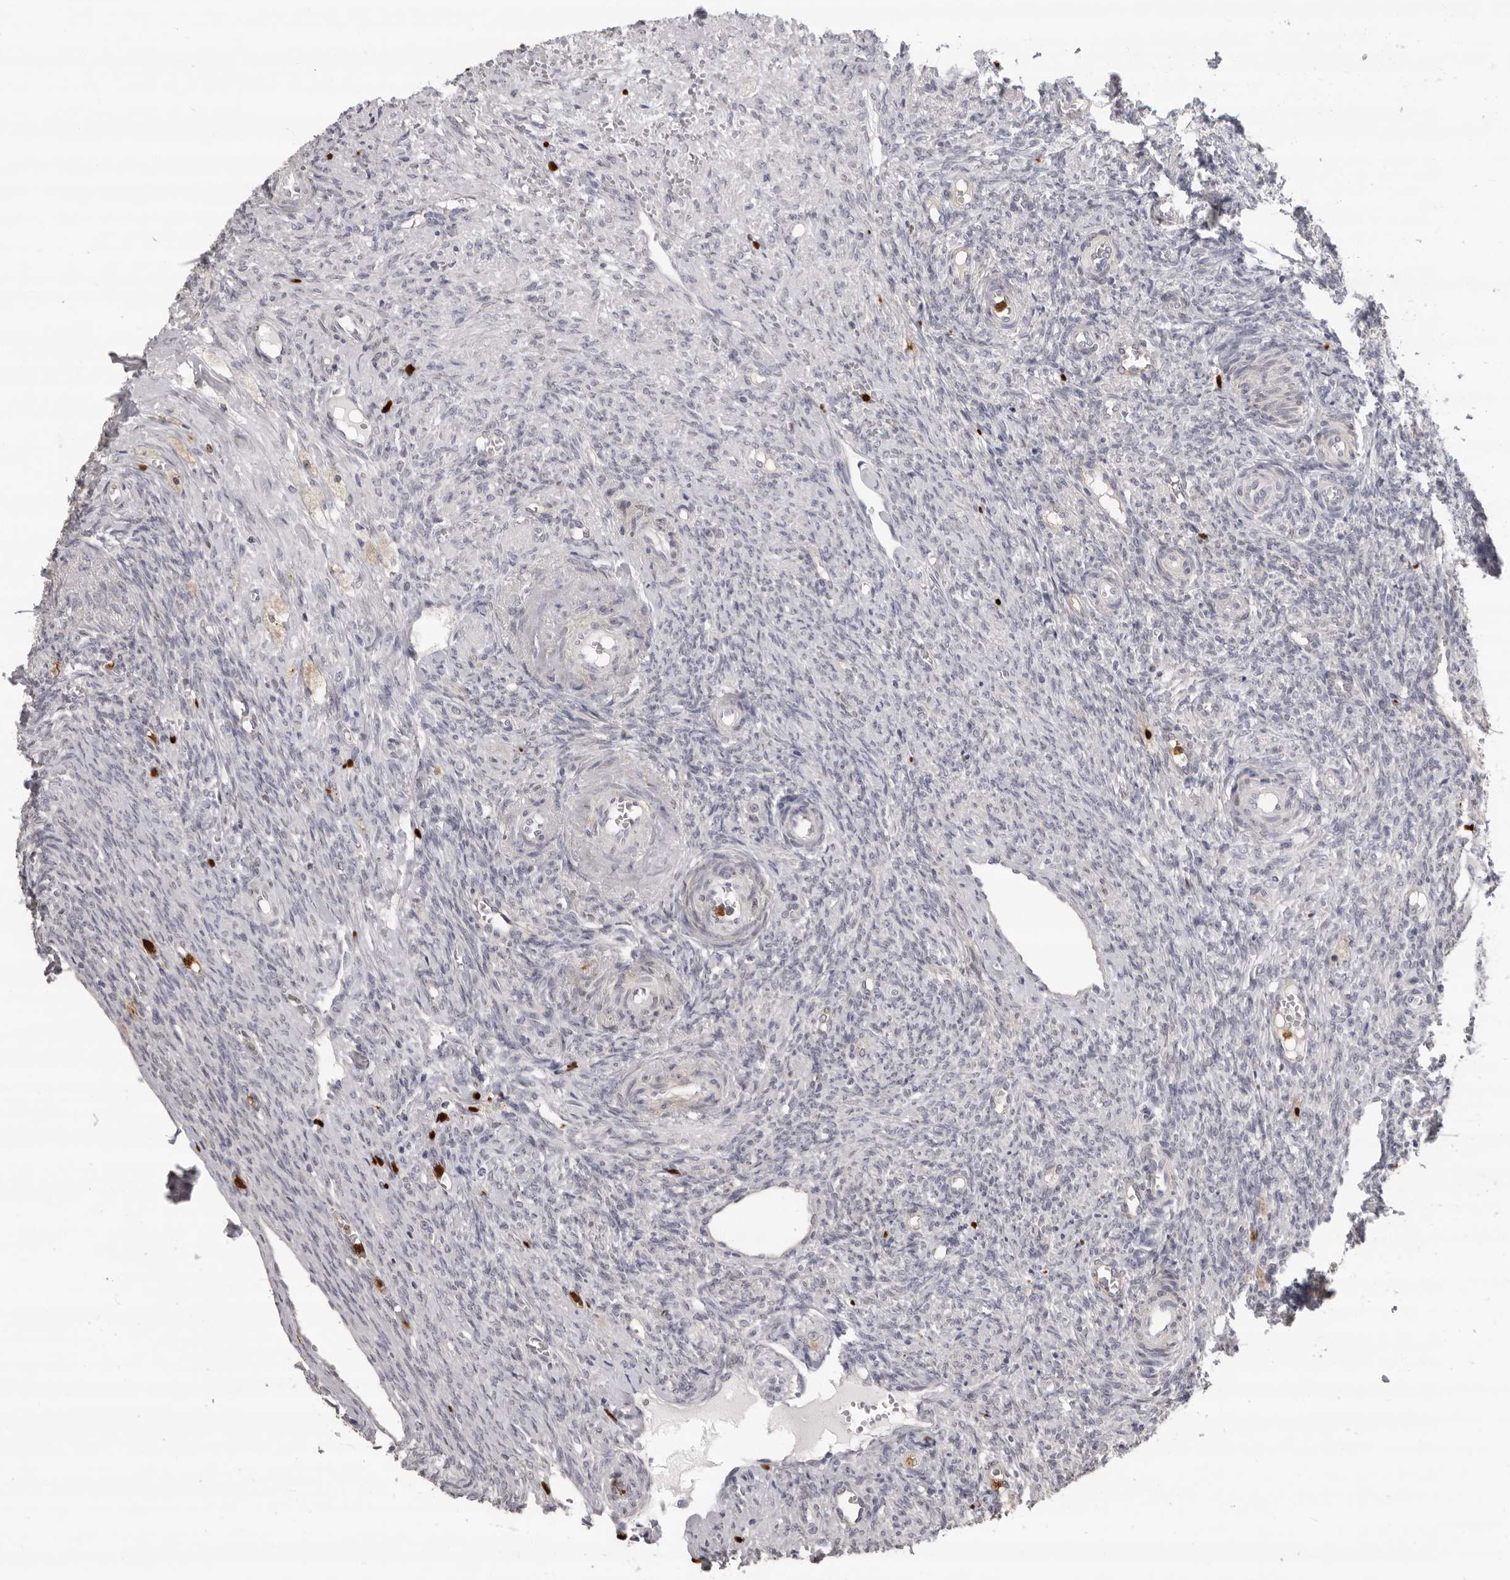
{"staining": {"intensity": "negative", "quantity": "none", "location": "none"}, "tissue": "ovary", "cell_type": "Ovarian stroma cells", "image_type": "normal", "snomed": [{"axis": "morphology", "description": "Normal tissue, NOS"}, {"axis": "topography", "description": "Ovary"}], "caption": "Ovary stained for a protein using IHC shows no staining ovarian stroma cells.", "gene": "IL31", "patient": {"sex": "female", "age": 41}}